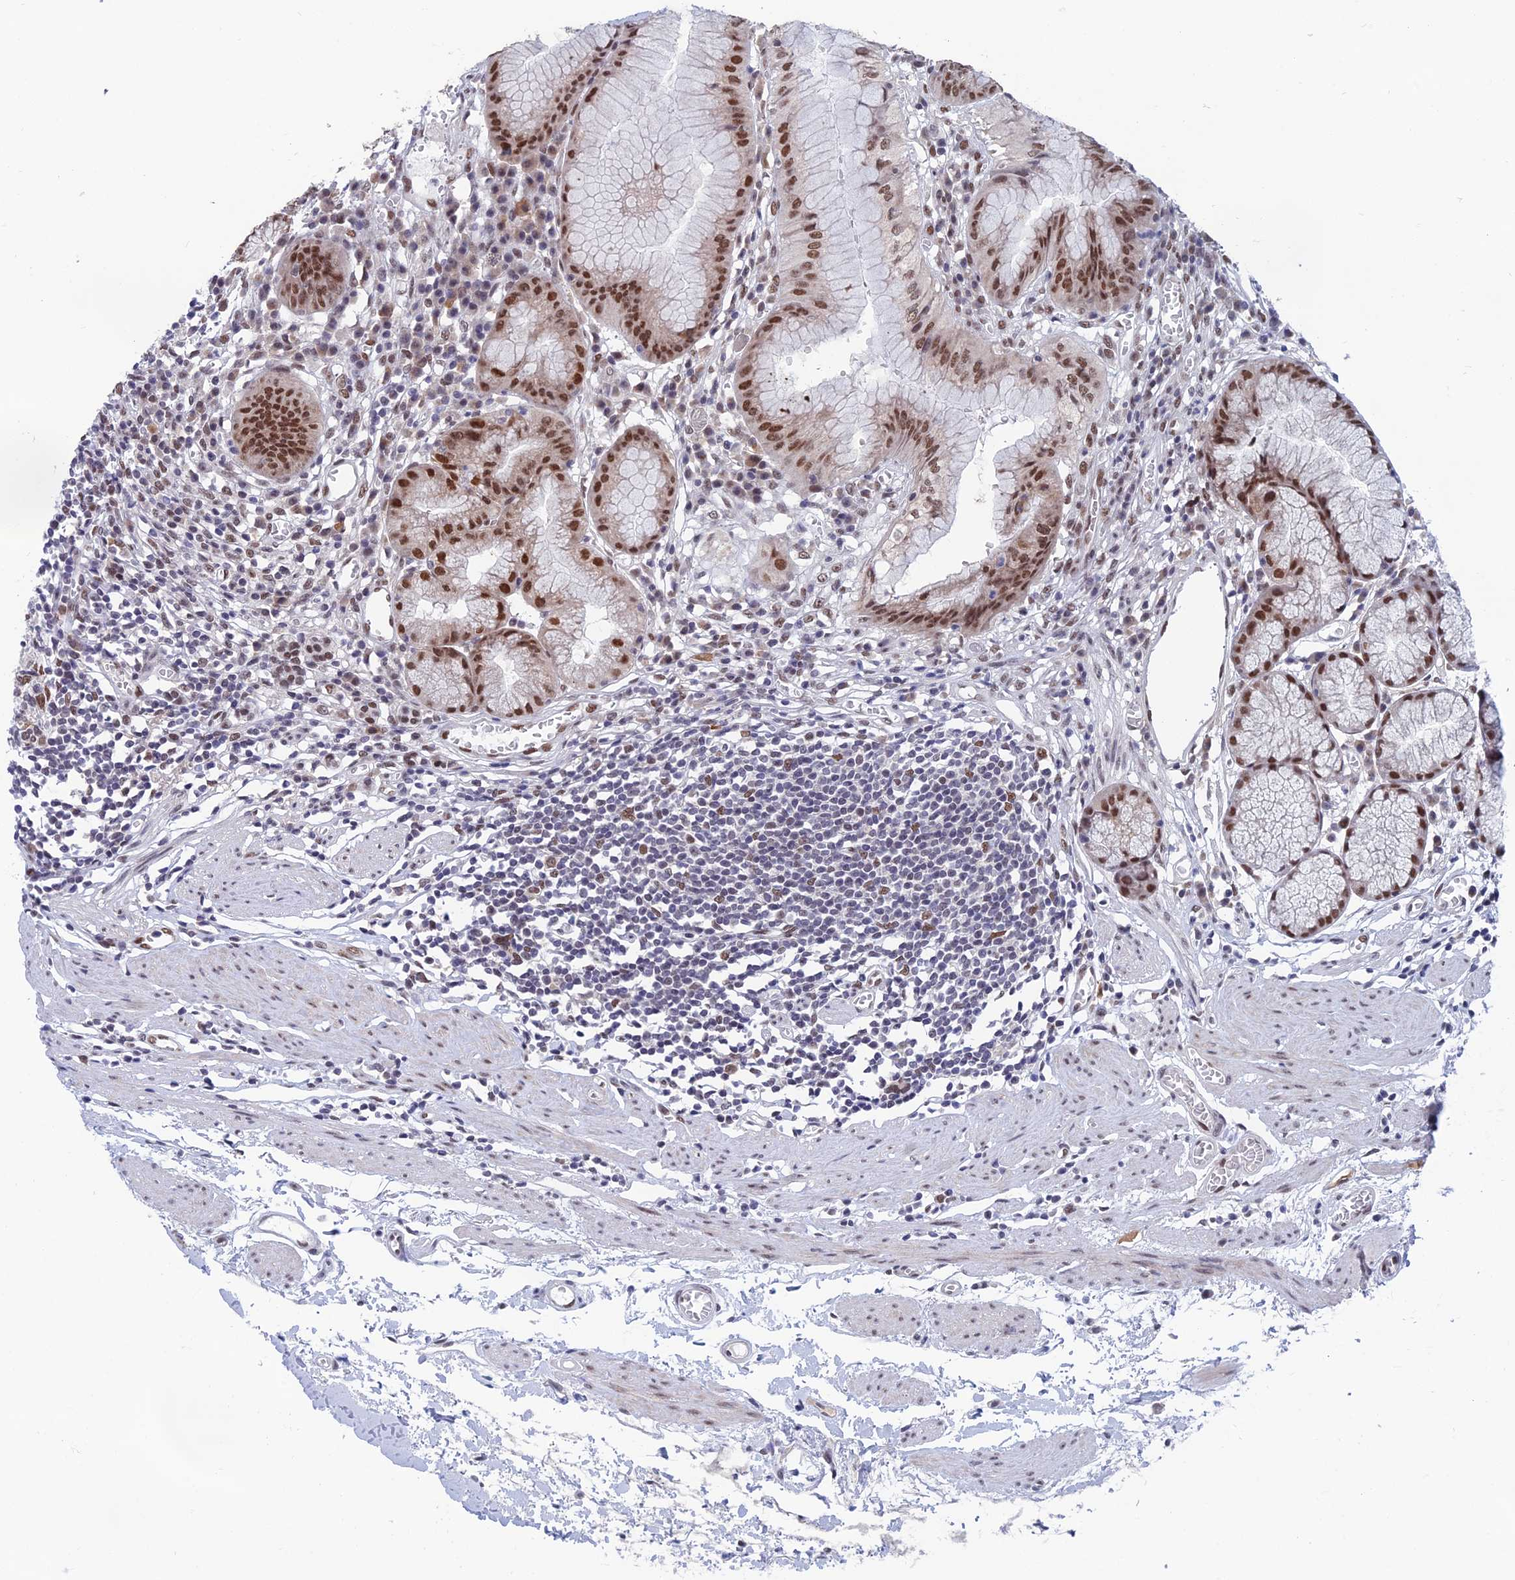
{"staining": {"intensity": "moderate", "quantity": ">75%", "location": "nuclear"}, "tissue": "stomach", "cell_type": "Glandular cells", "image_type": "normal", "snomed": [{"axis": "morphology", "description": "Normal tissue, NOS"}, {"axis": "topography", "description": "Stomach"}], "caption": "Moderate nuclear positivity for a protein is present in approximately >75% of glandular cells of normal stomach using immunohistochemistry.", "gene": "NABP2", "patient": {"sex": "male", "age": 55}}